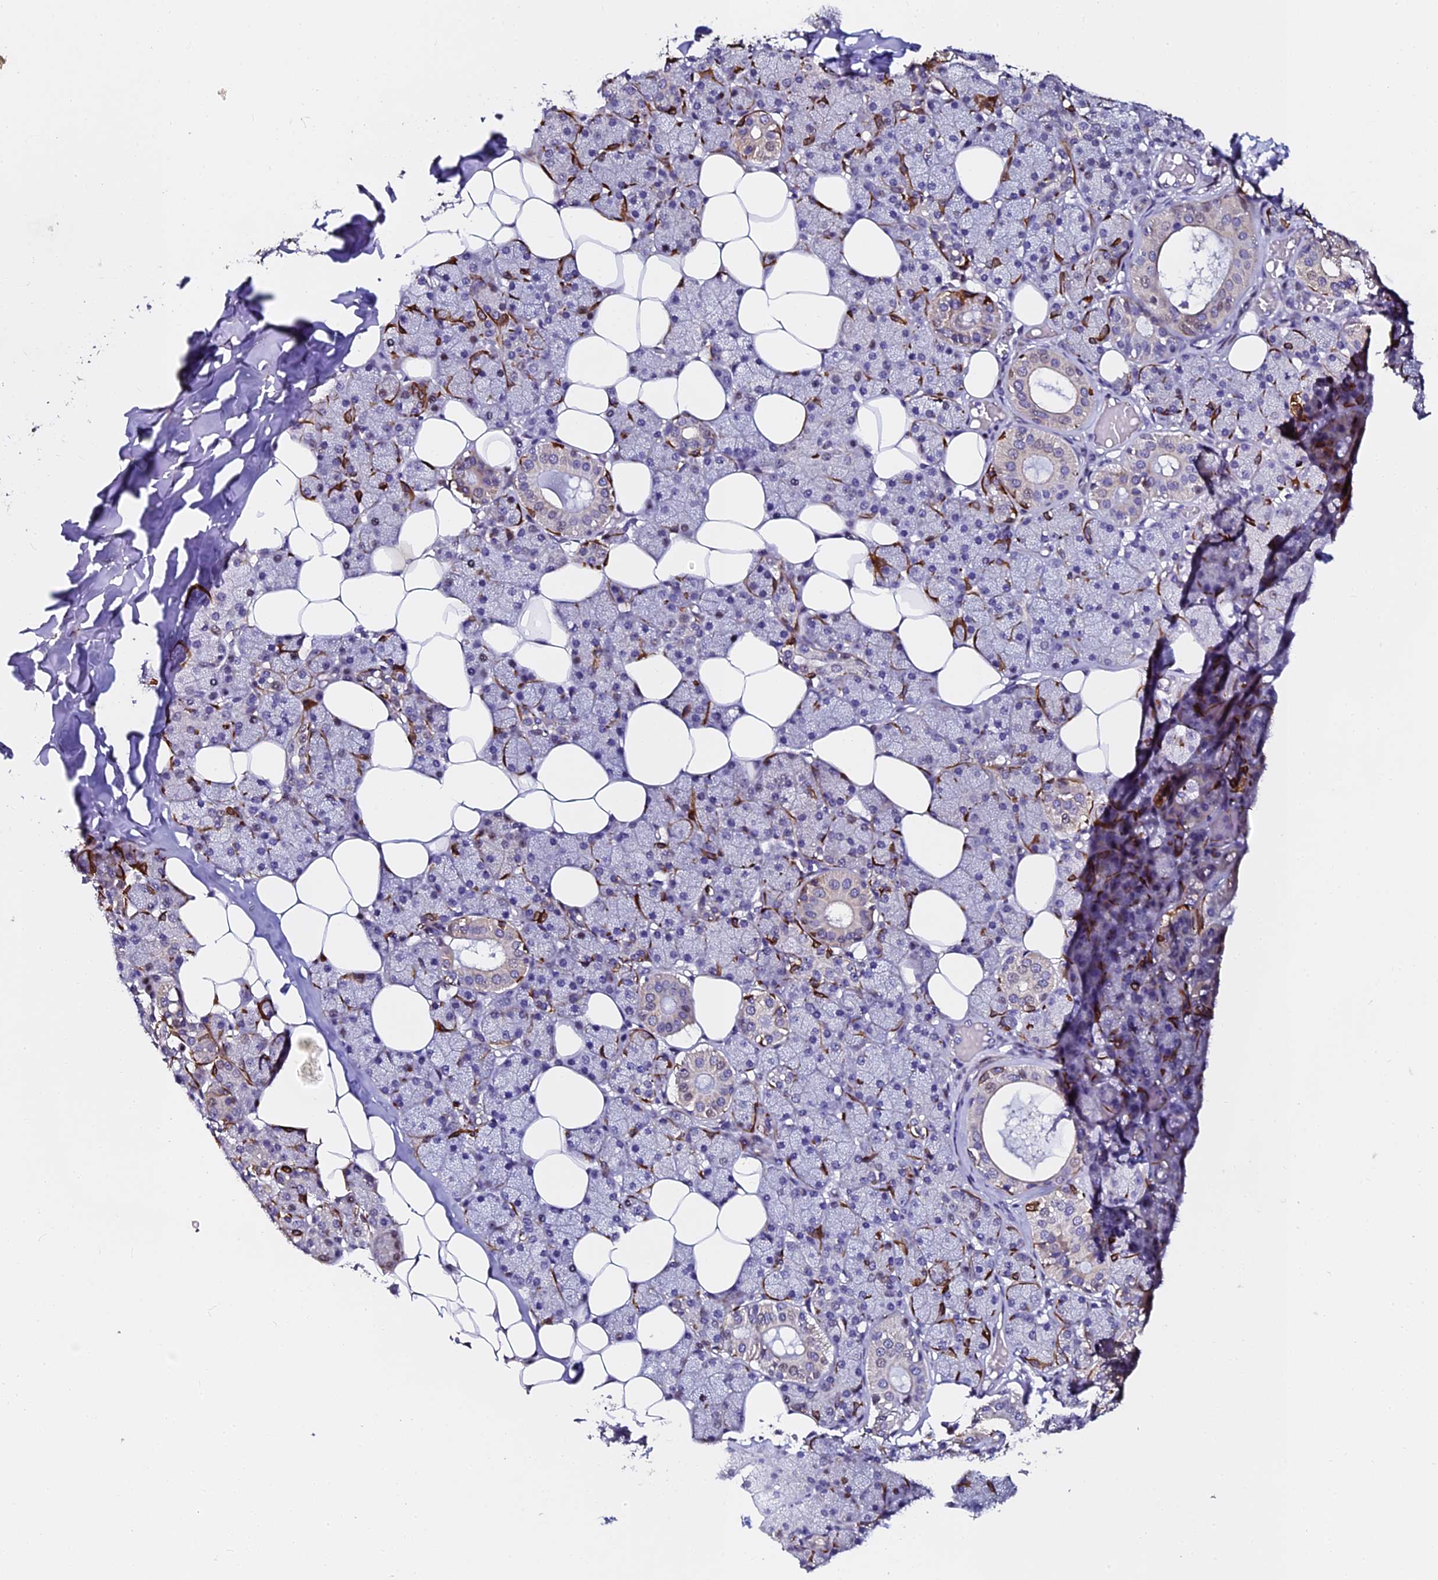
{"staining": {"intensity": "moderate", "quantity": "<25%", "location": "cytoplasmic/membranous"}, "tissue": "salivary gland", "cell_type": "Glandular cells", "image_type": "normal", "snomed": [{"axis": "morphology", "description": "Normal tissue, NOS"}, {"axis": "topography", "description": "Salivary gland"}], "caption": "Glandular cells display low levels of moderate cytoplasmic/membranous expression in about <25% of cells in benign human salivary gland. (DAB IHC with brightfield microscopy, high magnification).", "gene": "GPN3", "patient": {"sex": "female", "age": 33}}